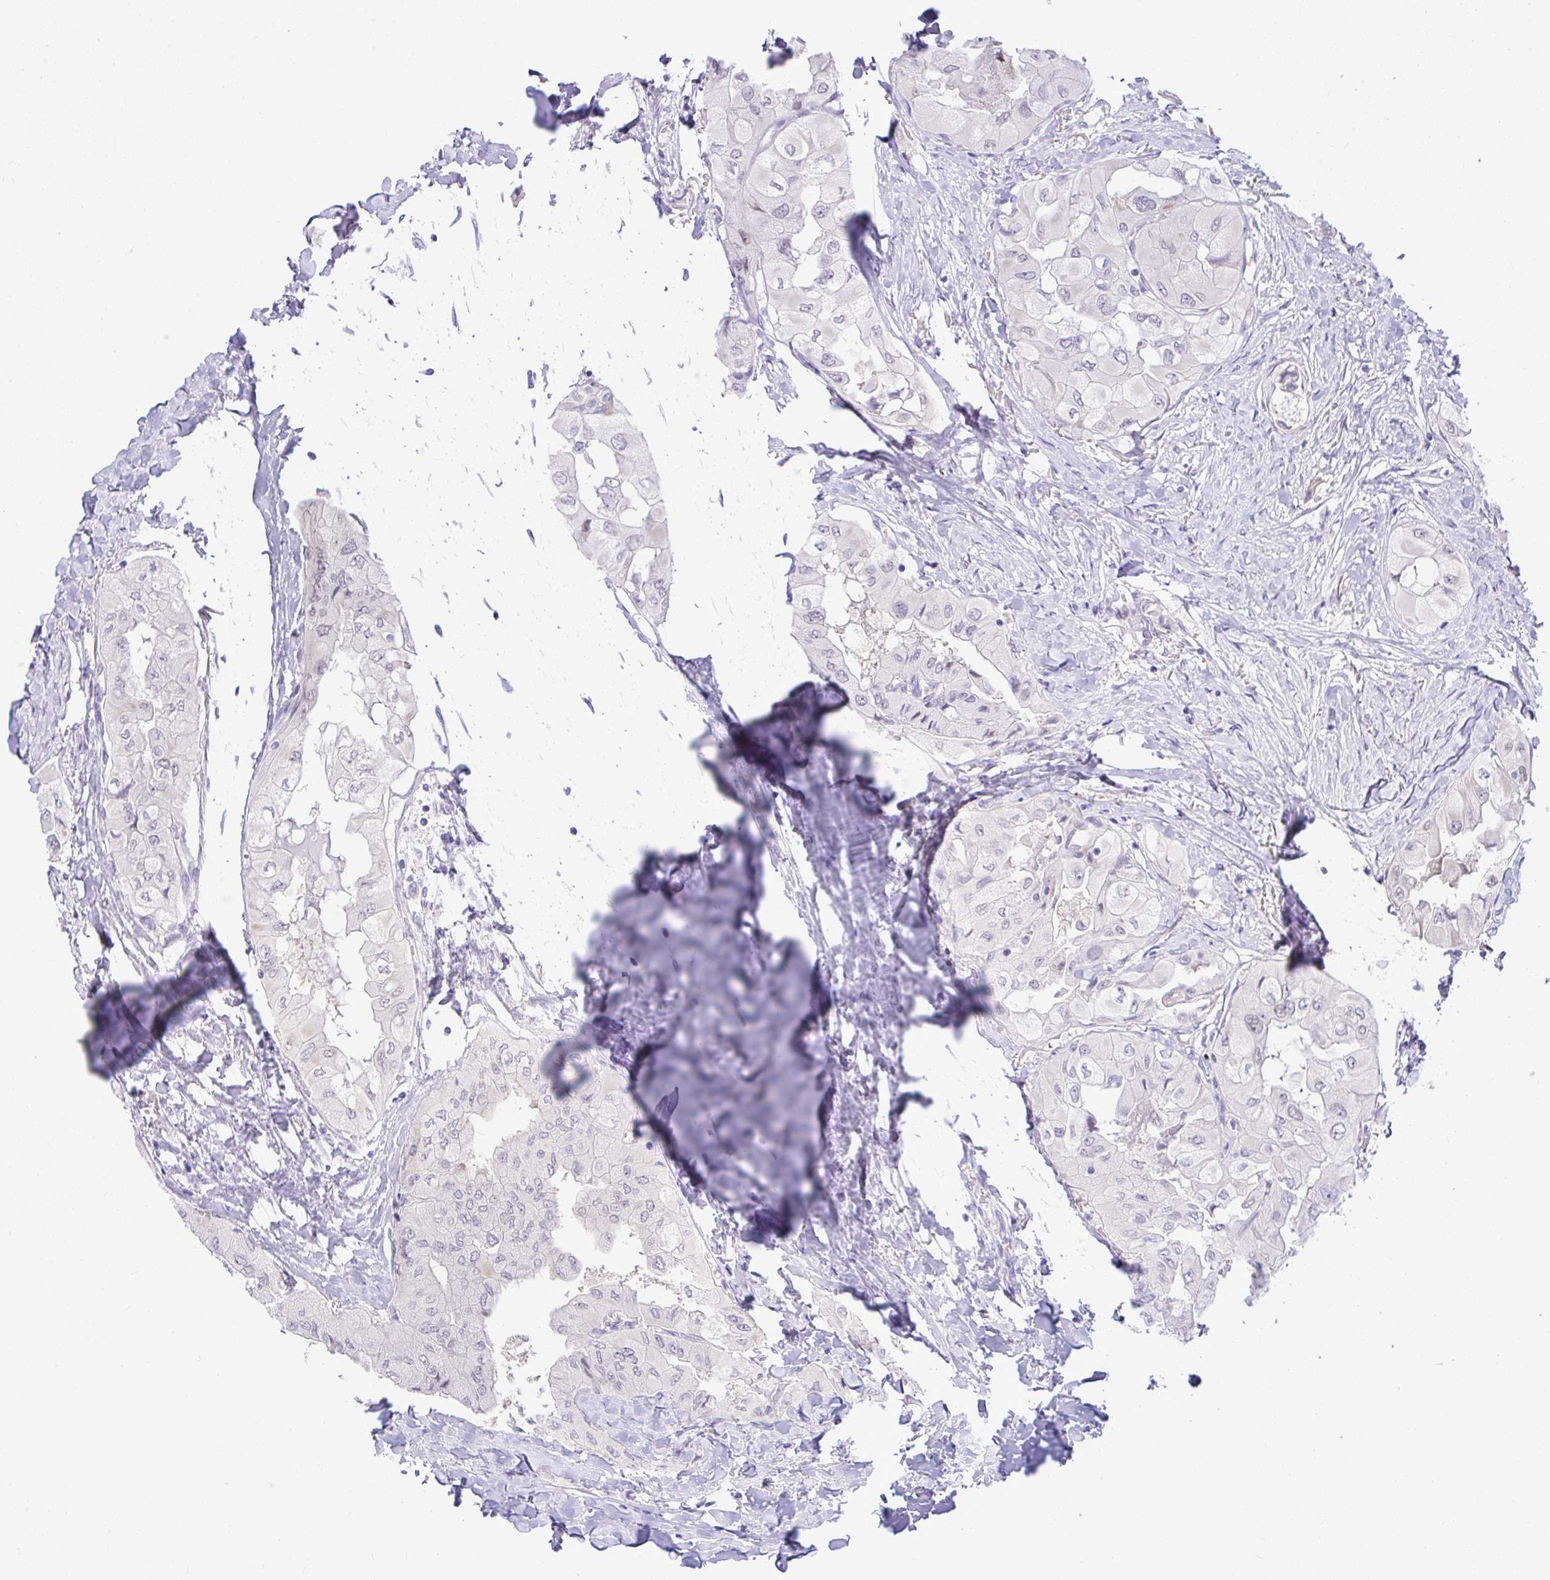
{"staining": {"intensity": "negative", "quantity": "none", "location": "none"}, "tissue": "thyroid cancer", "cell_type": "Tumor cells", "image_type": "cancer", "snomed": [{"axis": "morphology", "description": "Normal tissue, NOS"}, {"axis": "morphology", "description": "Papillary adenocarcinoma, NOS"}, {"axis": "topography", "description": "Thyroid gland"}], "caption": "Immunohistochemistry of human papillary adenocarcinoma (thyroid) demonstrates no expression in tumor cells. (Brightfield microscopy of DAB IHC at high magnification).", "gene": "ZNF485", "patient": {"sex": "female", "age": 59}}